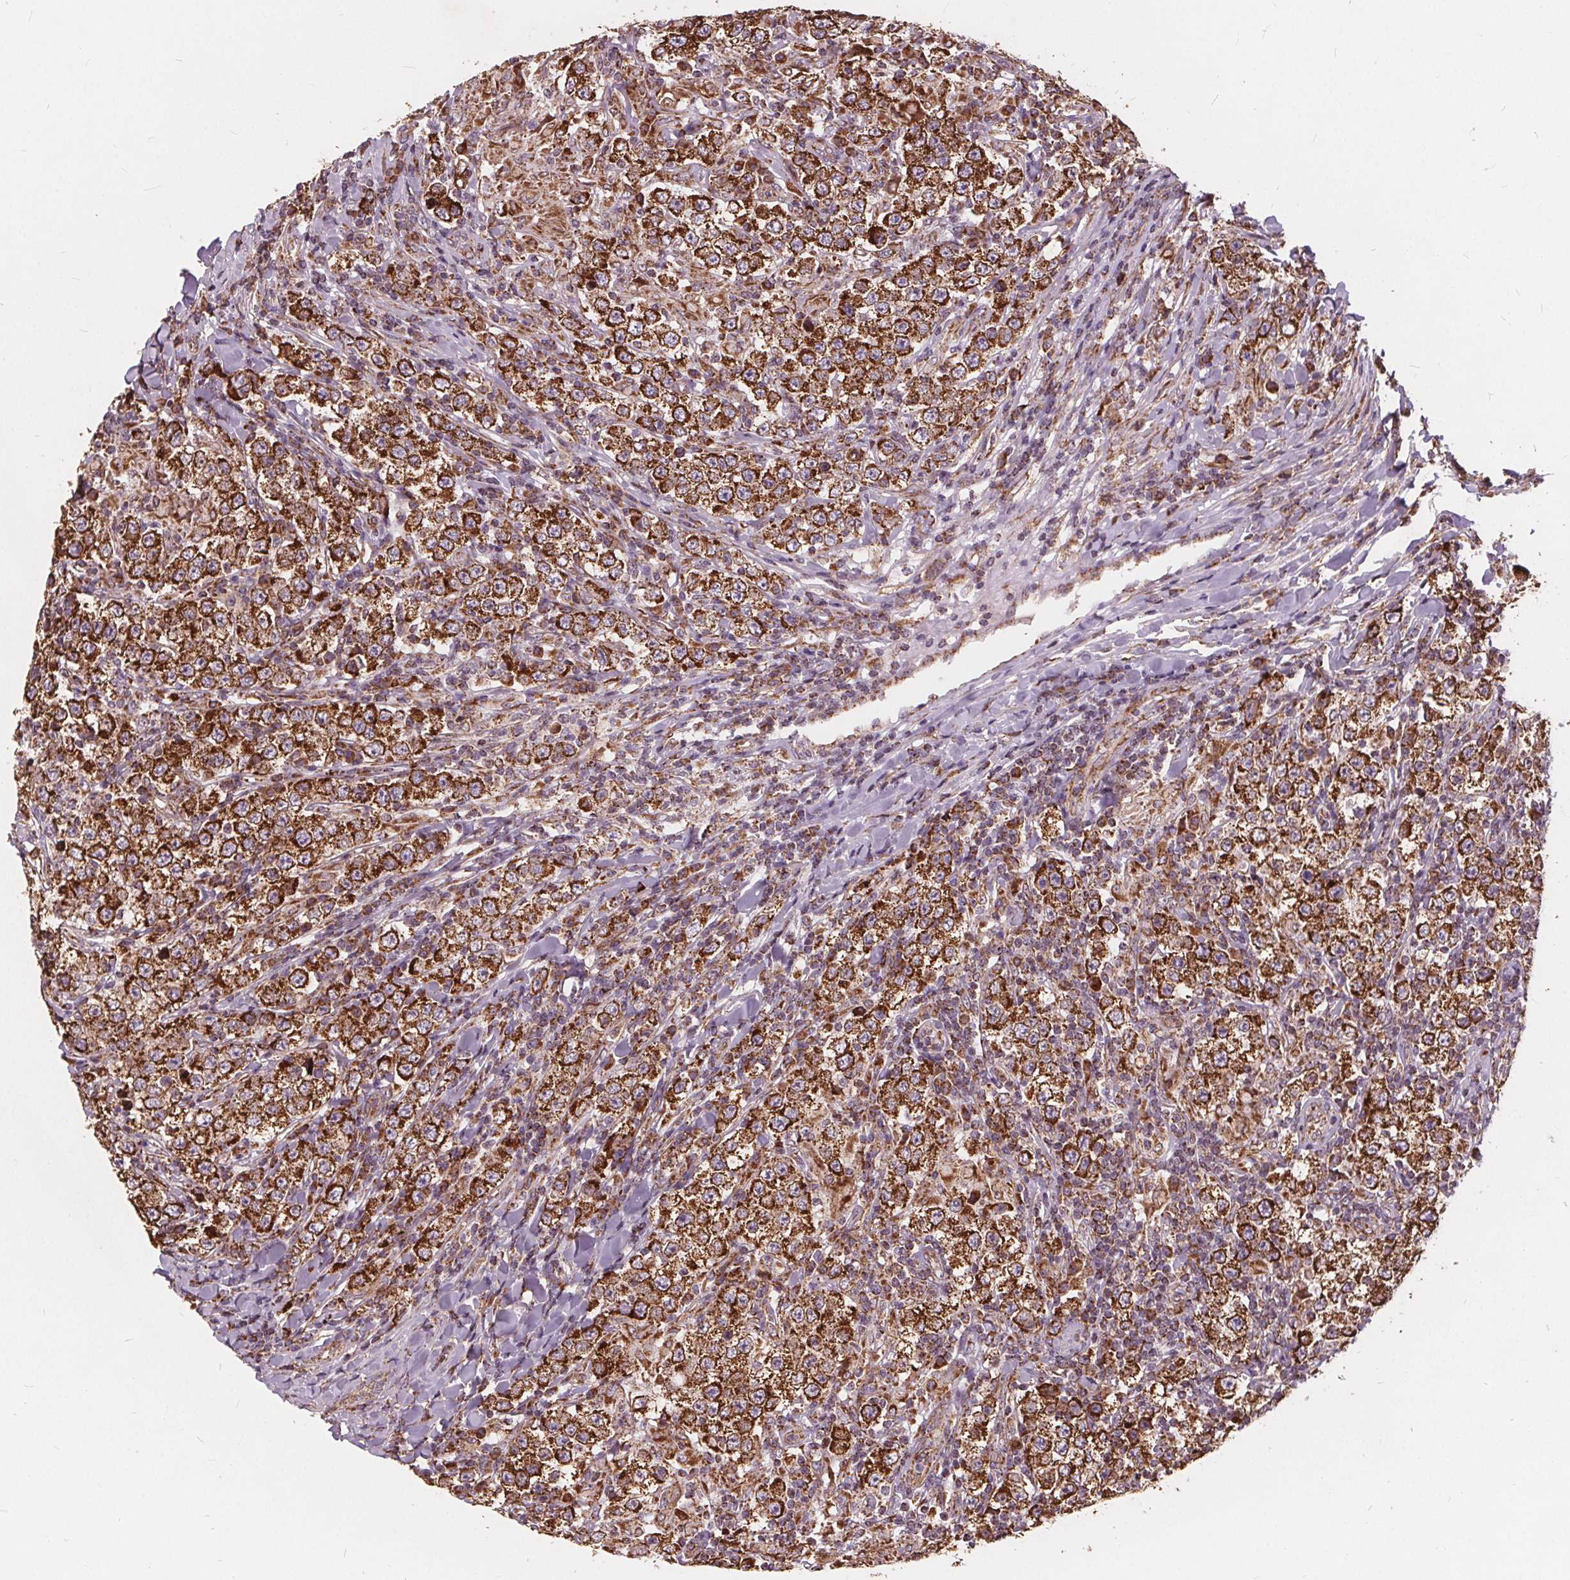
{"staining": {"intensity": "strong", "quantity": ">75%", "location": "cytoplasmic/membranous"}, "tissue": "testis cancer", "cell_type": "Tumor cells", "image_type": "cancer", "snomed": [{"axis": "morphology", "description": "Seminoma, NOS"}, {"axis": "morphology", "description": "Carcinoma, Embryonal, NOS"}, {"axis": "topography", "description": "Testis"}], "caption": "Brown immunohistochemical staining in testis cancer (embryonal carcinoma) demonstrates strong cytoplasmic/membranous staining in approximately >75% of tumor cells.", "gene": "PLSCR3", "patient": {"sex": "male", "age": 41}}